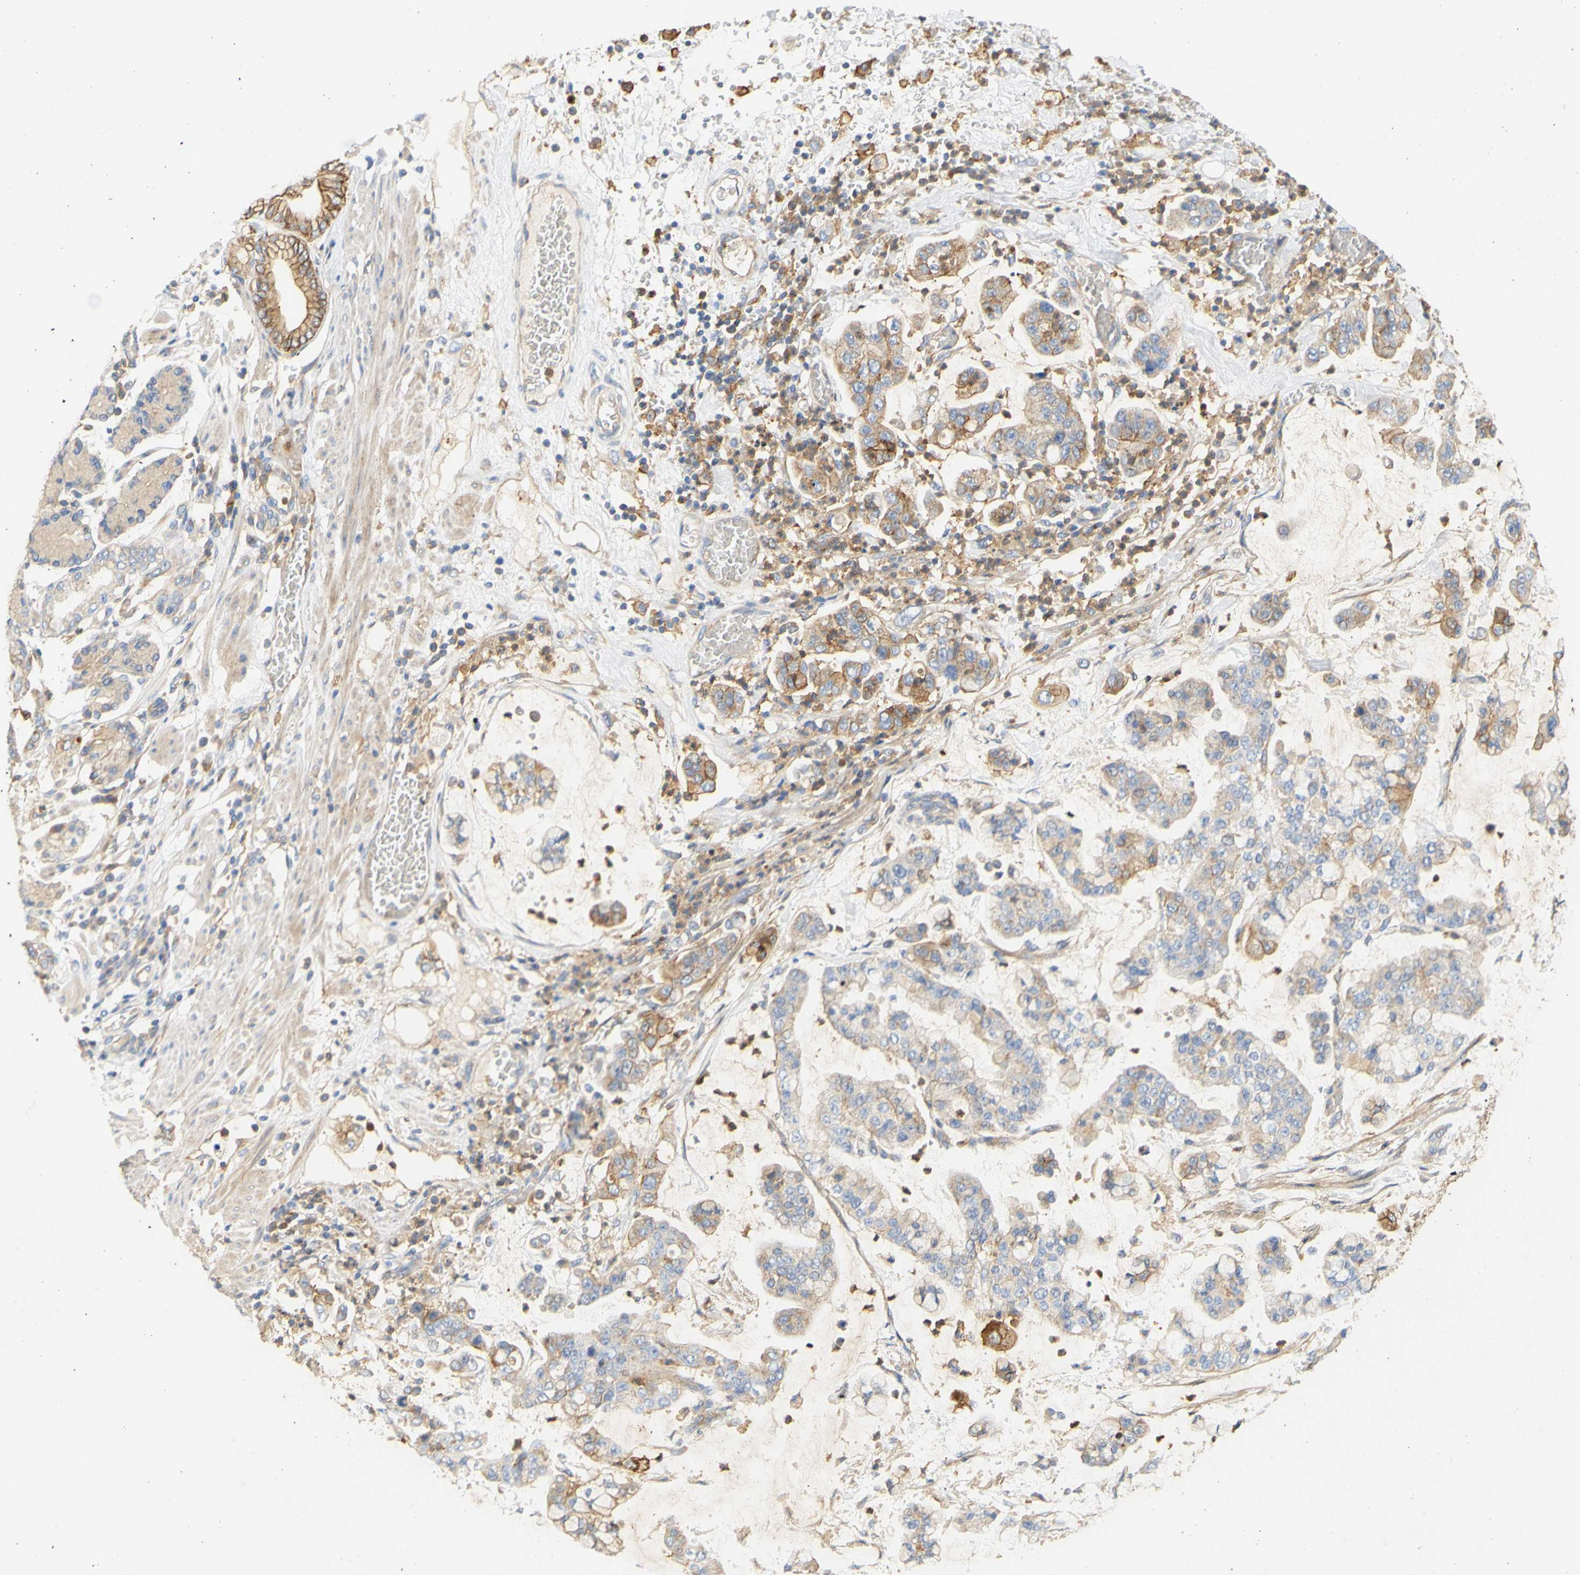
{"staining": {"intensity": "moderate", "quantity": "<25%", "location": "cytoplasmic/membranous"}, "tissue": "stomach cancer", "cell_type": "Tumor cells", "image_type": "cancer", "snomed": [{"axis": "morphology", "description": "Normal tissue, NOS"}, {"axis": "morphology", "description": "Adenocarcinoma, NOS"}, {"axis": "topography", "description": "Stomach, upper"}, {"axis": "topography", "description": "Stomach"}], "caption": "Immunohistochemical staining of human stomach cancer (adenocarcinoma) displays moderate cytoplasmic/membranous protein positivity in approximately <25% of tumor cells.", "gene": "PCDH7", "patient": {"sex": "male", "age": 76}}